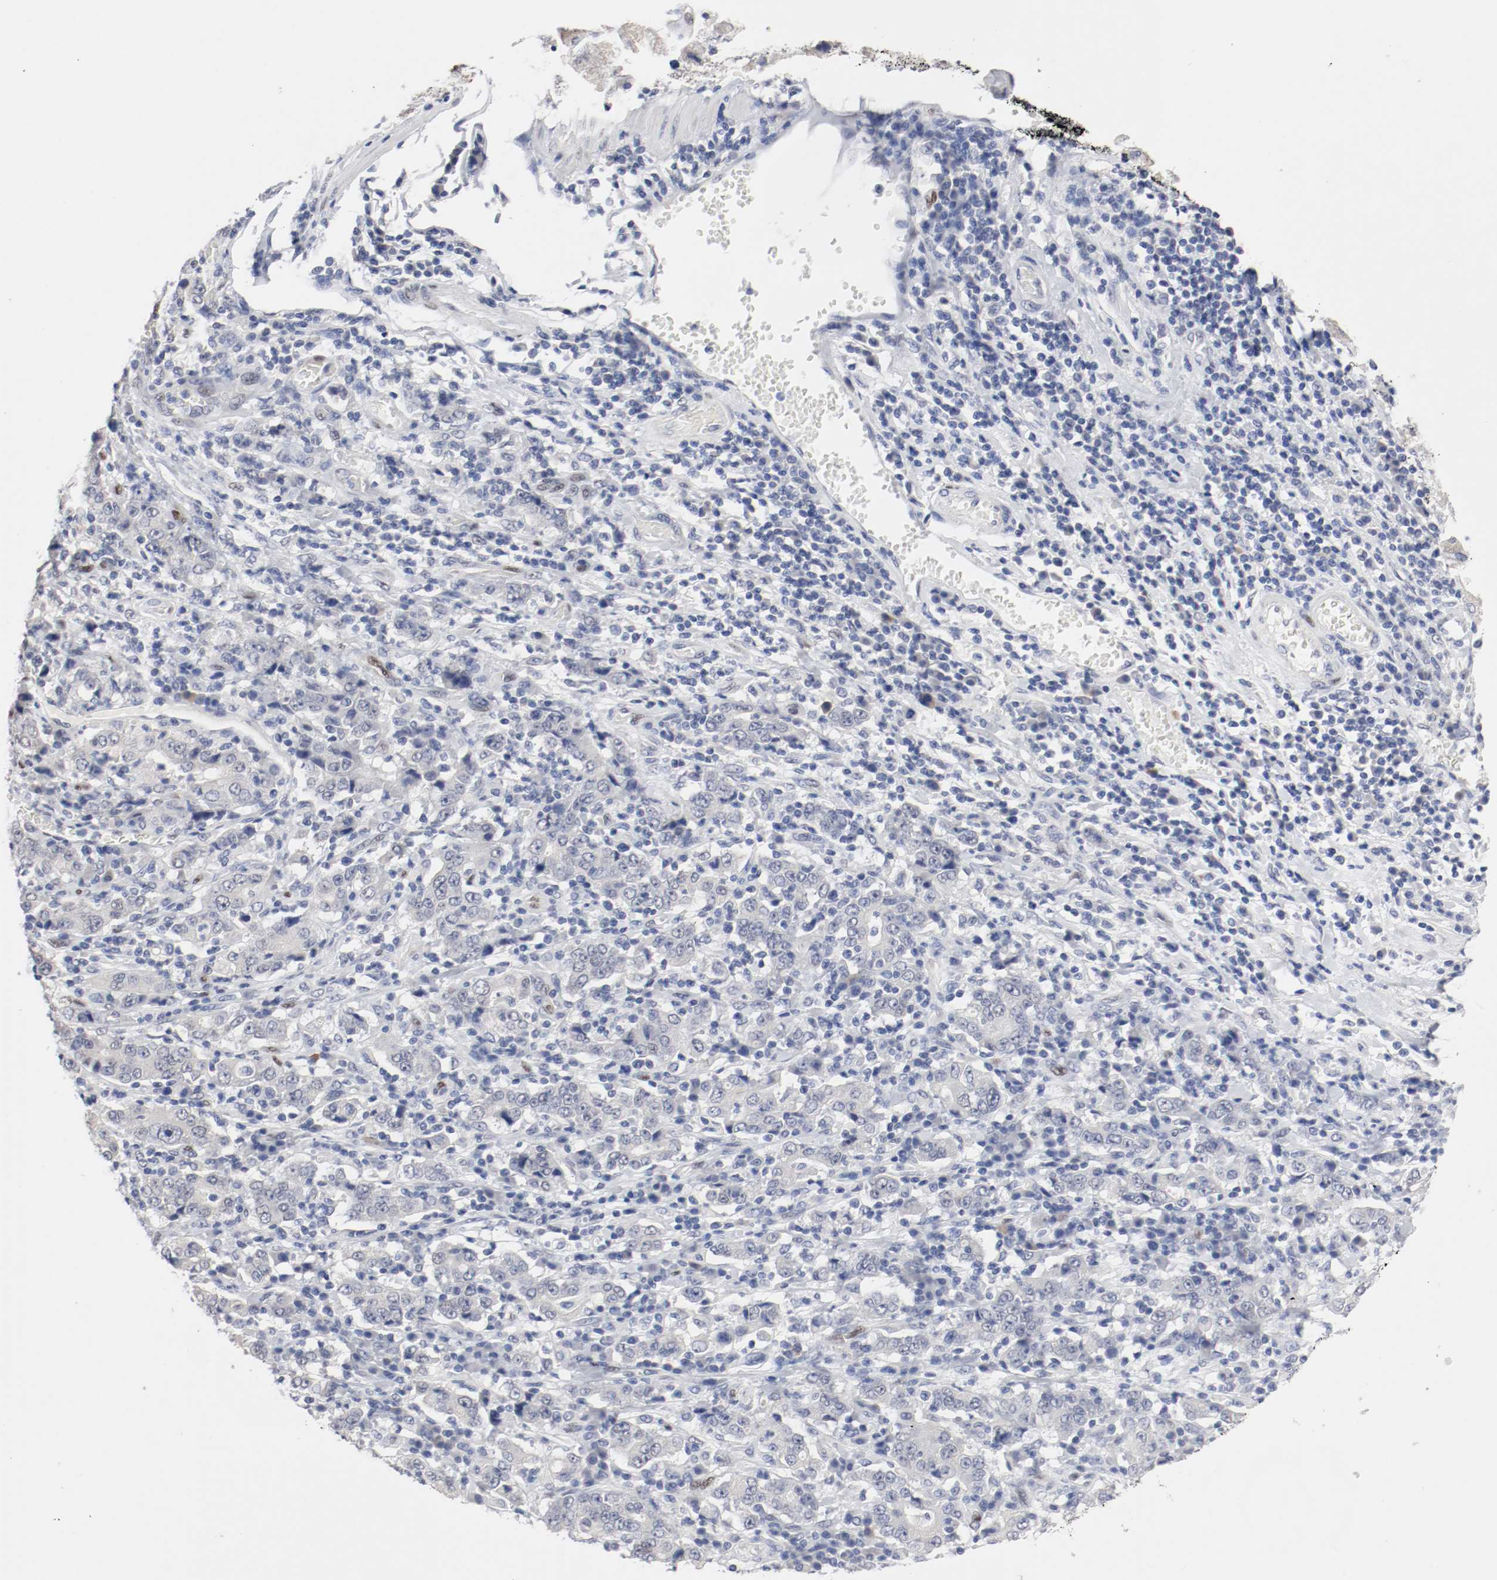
{"staining": {"intensity": "weak", "quantity": "<25%", "location": "nuclear"}, "tissue": "stomach cancer", "cell_type": "Tumor cells", "image_type": "cancer", "snomed": [{"axis": "morphology", "description": "Normal tissue, NOS"}, {"axis": "morphology", "description": "Adenocarcinoma, NOS"}, {"axis": "topography", "description": "Stomach, upper"}, {"axis": "topography", "description": "Stomach"}], "caption": "The histopathology image exhibits no significant positivity in tumor cells of adenocarcinoma (stomach).", "gene": "FOSL2", "patient": {"sex": "male", "age": 59}}